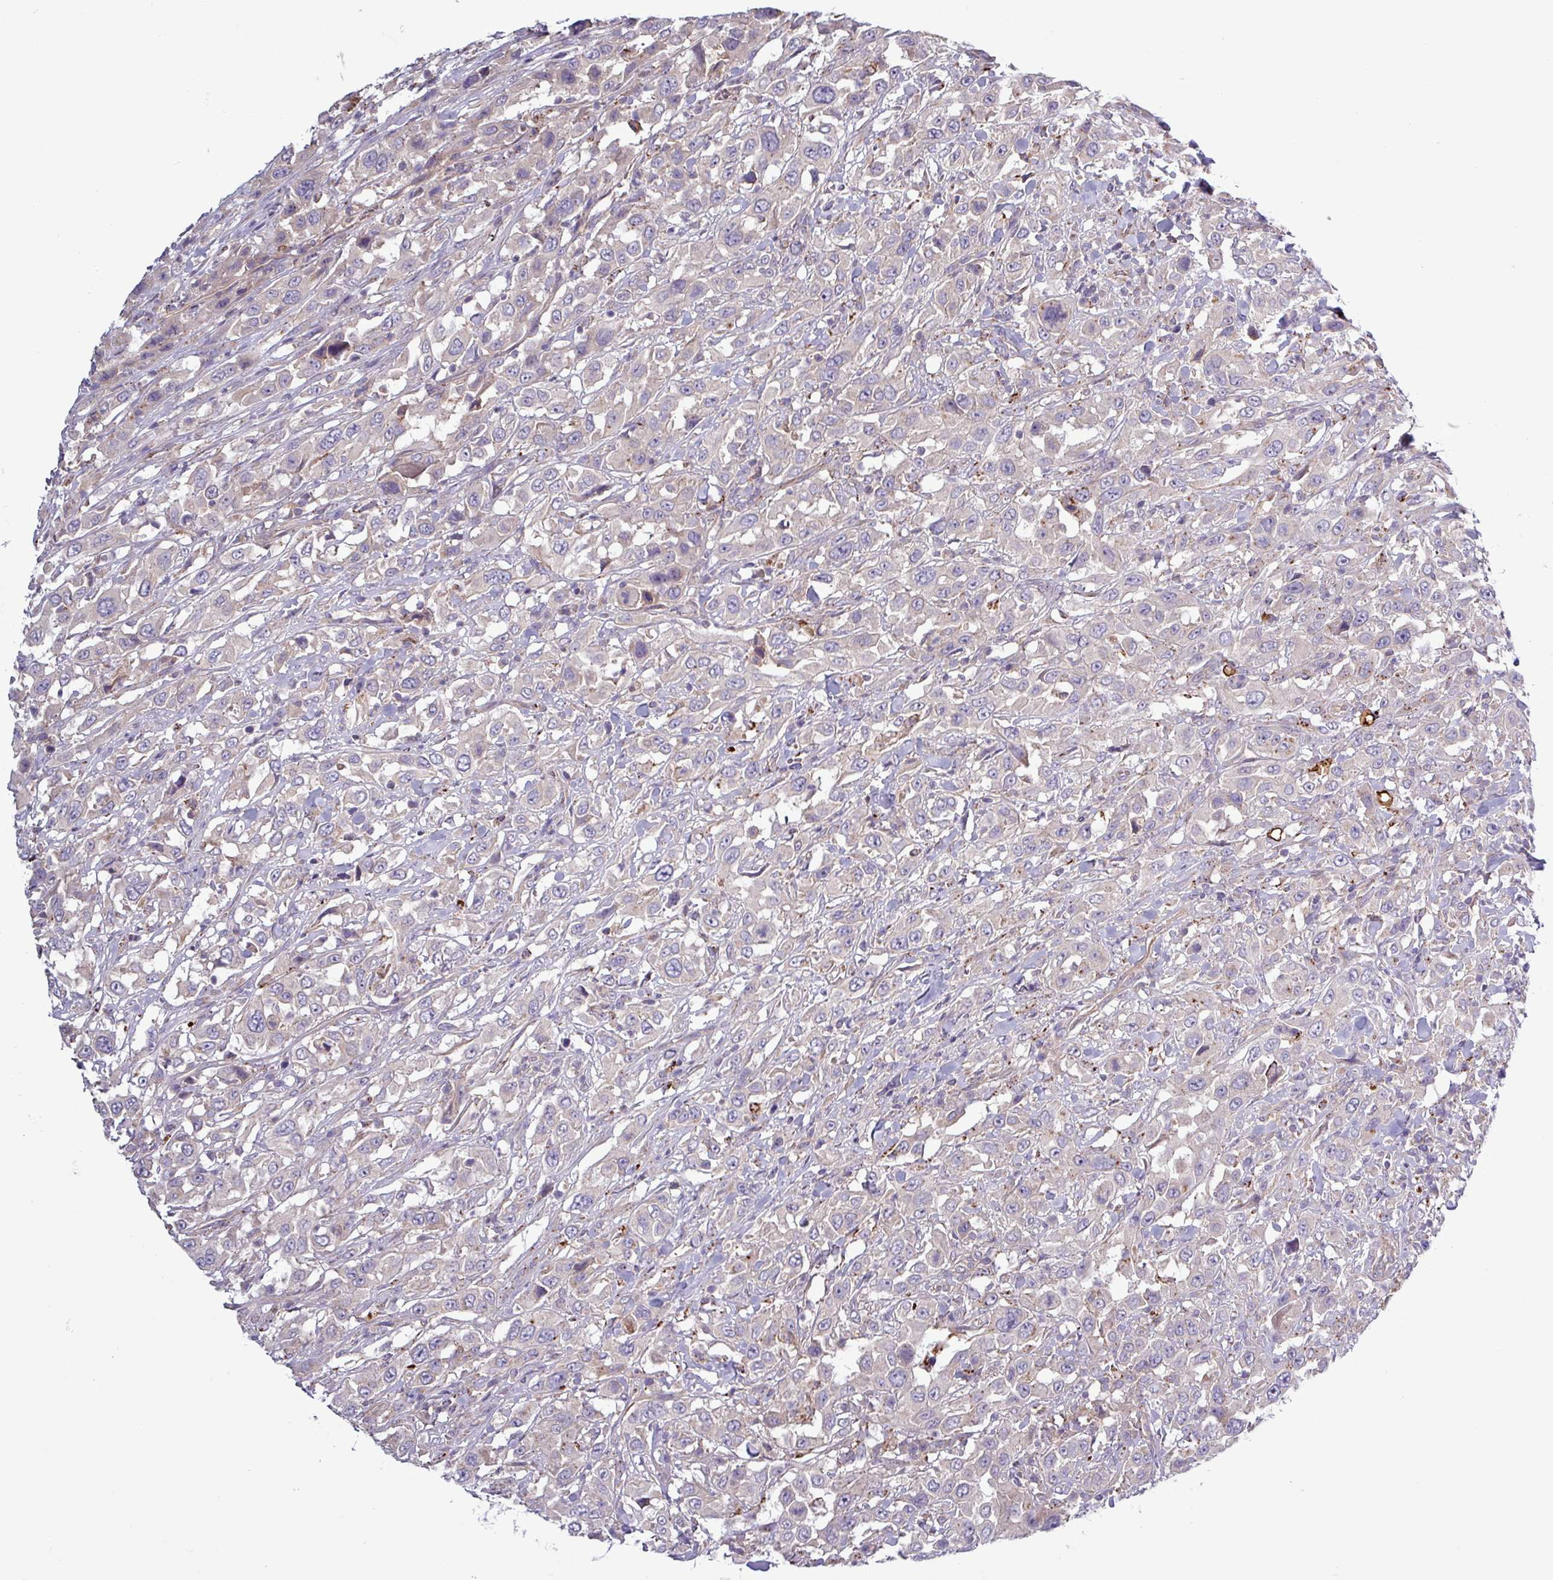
{"staining": {"intensity": "moderate", "quantity": "<25%", "location": "cytoplasmic/membranous"}, "tissue": "urothelial cancer", "cell_type": "Tumor cells", "image_type": "cancer", "snomed": [{"axis": "morphology", "description": "Urothelial carcinoma, High grade"}, {"axis": "topography", "description": "Urinary bladder"}], "caption": "Immunohistochemistry (IHC) micrograph of neoplastic tissue: urothelial cancer stained using IHC shows low levels of moderate protein expression localized specifically in the cytoplasmic/membranous of tumor cells, appearing as a cytoplasmic/membranous brown color.", "gene": "PLIN2", "patient": {"sex": "male", "age": 61}}